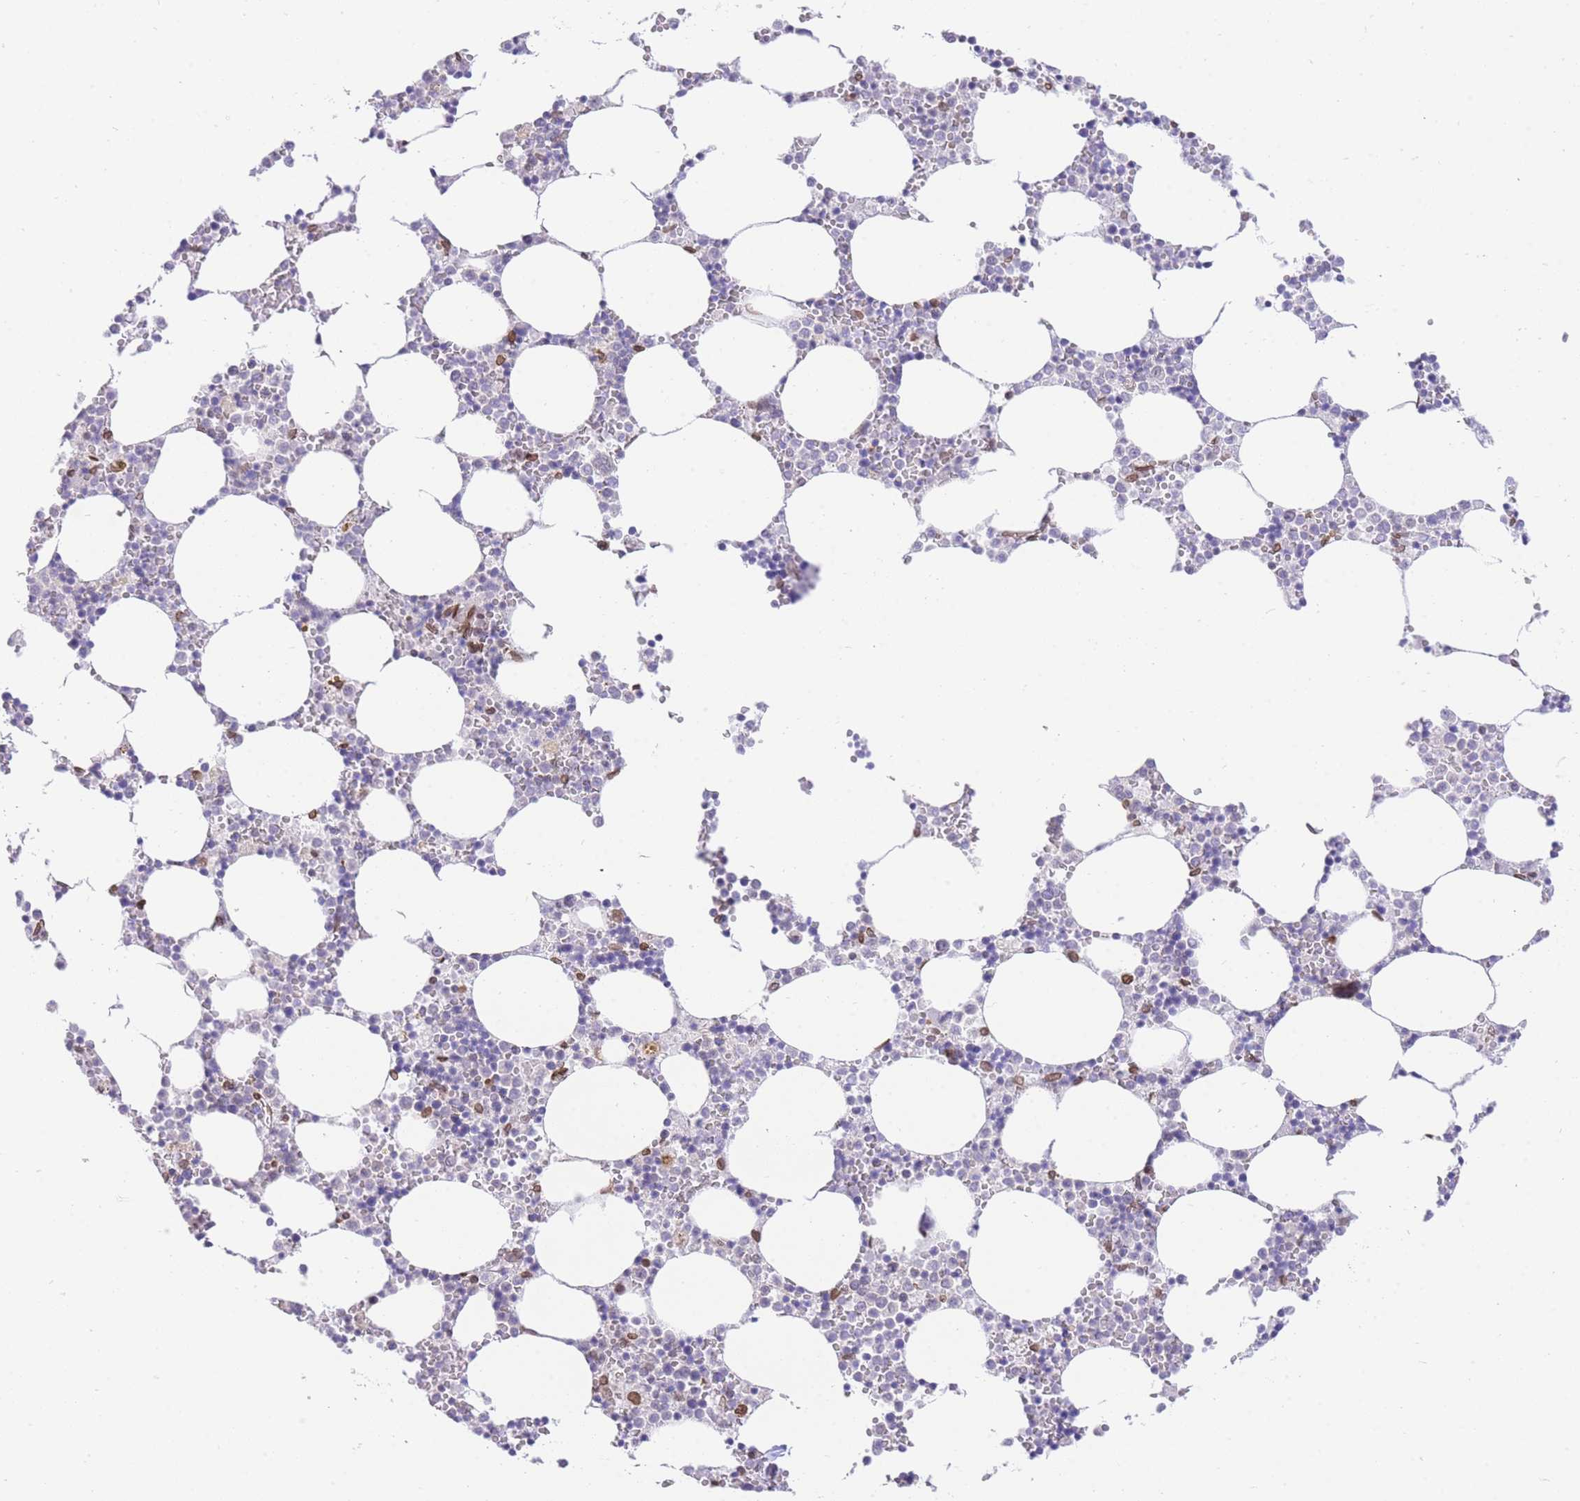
{"staining": {"intensity": "moderate", "quantity": "<25%", "location": "nuclear"}, "tissue": "bone marrow", "cell_type": "Hematopoietic cells", "image_type": "normal", "snomed": [{"axis": "morphology", "description": "Normal tissue, NOS"}, {"axis": "topography", "description": "Bone marrow"}], "caption": "Moderate nuclear staining is appreciated in approximately <25% of hematopoietic cells in benign bone marrow.", "gene": "OR10AD1", "patient": {"sex": "female", "age": 64}}